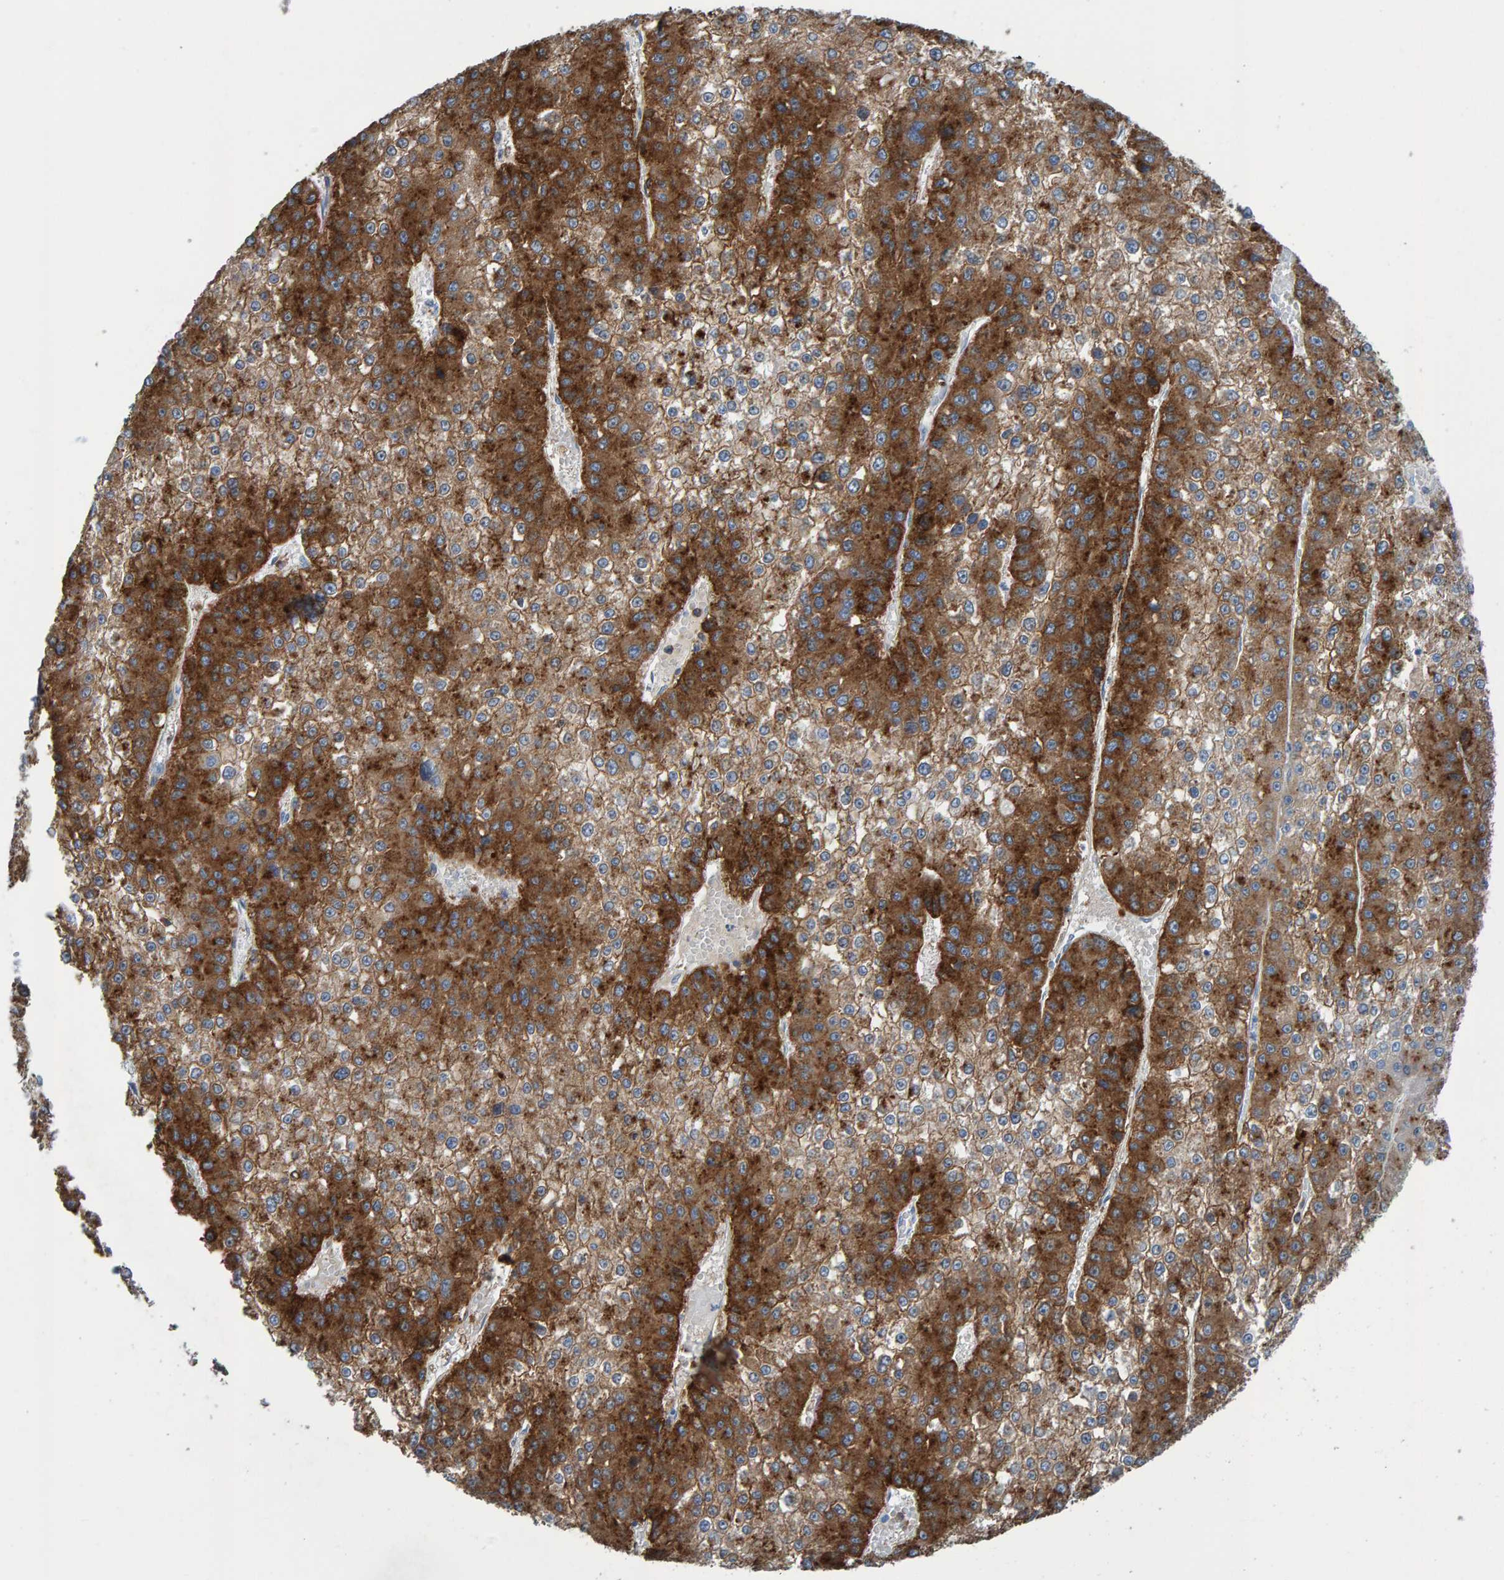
{"staining": {"intensity": "moderate", "quantity": ">75%", "location": "cytoplasmic/membranous"}, "tissue": "liver cancer", "cell_type": "Tumor cells", "image_type": "cancer", "snomed": [{"axis": "morphology", "description": "Carcinoma, Hepatocellular, NOS"}, {"axis": "topography", "description": "Liver"}], "caption": "Moderate cytoplasmic/membranous positivity for a protein is seen in about >75% of tumor cells of liver cancer (hepatocellular carcinoma) using immunohistochemistry.", "gene": "LRP1", "patient": {"sex": "female", "age": 73}}